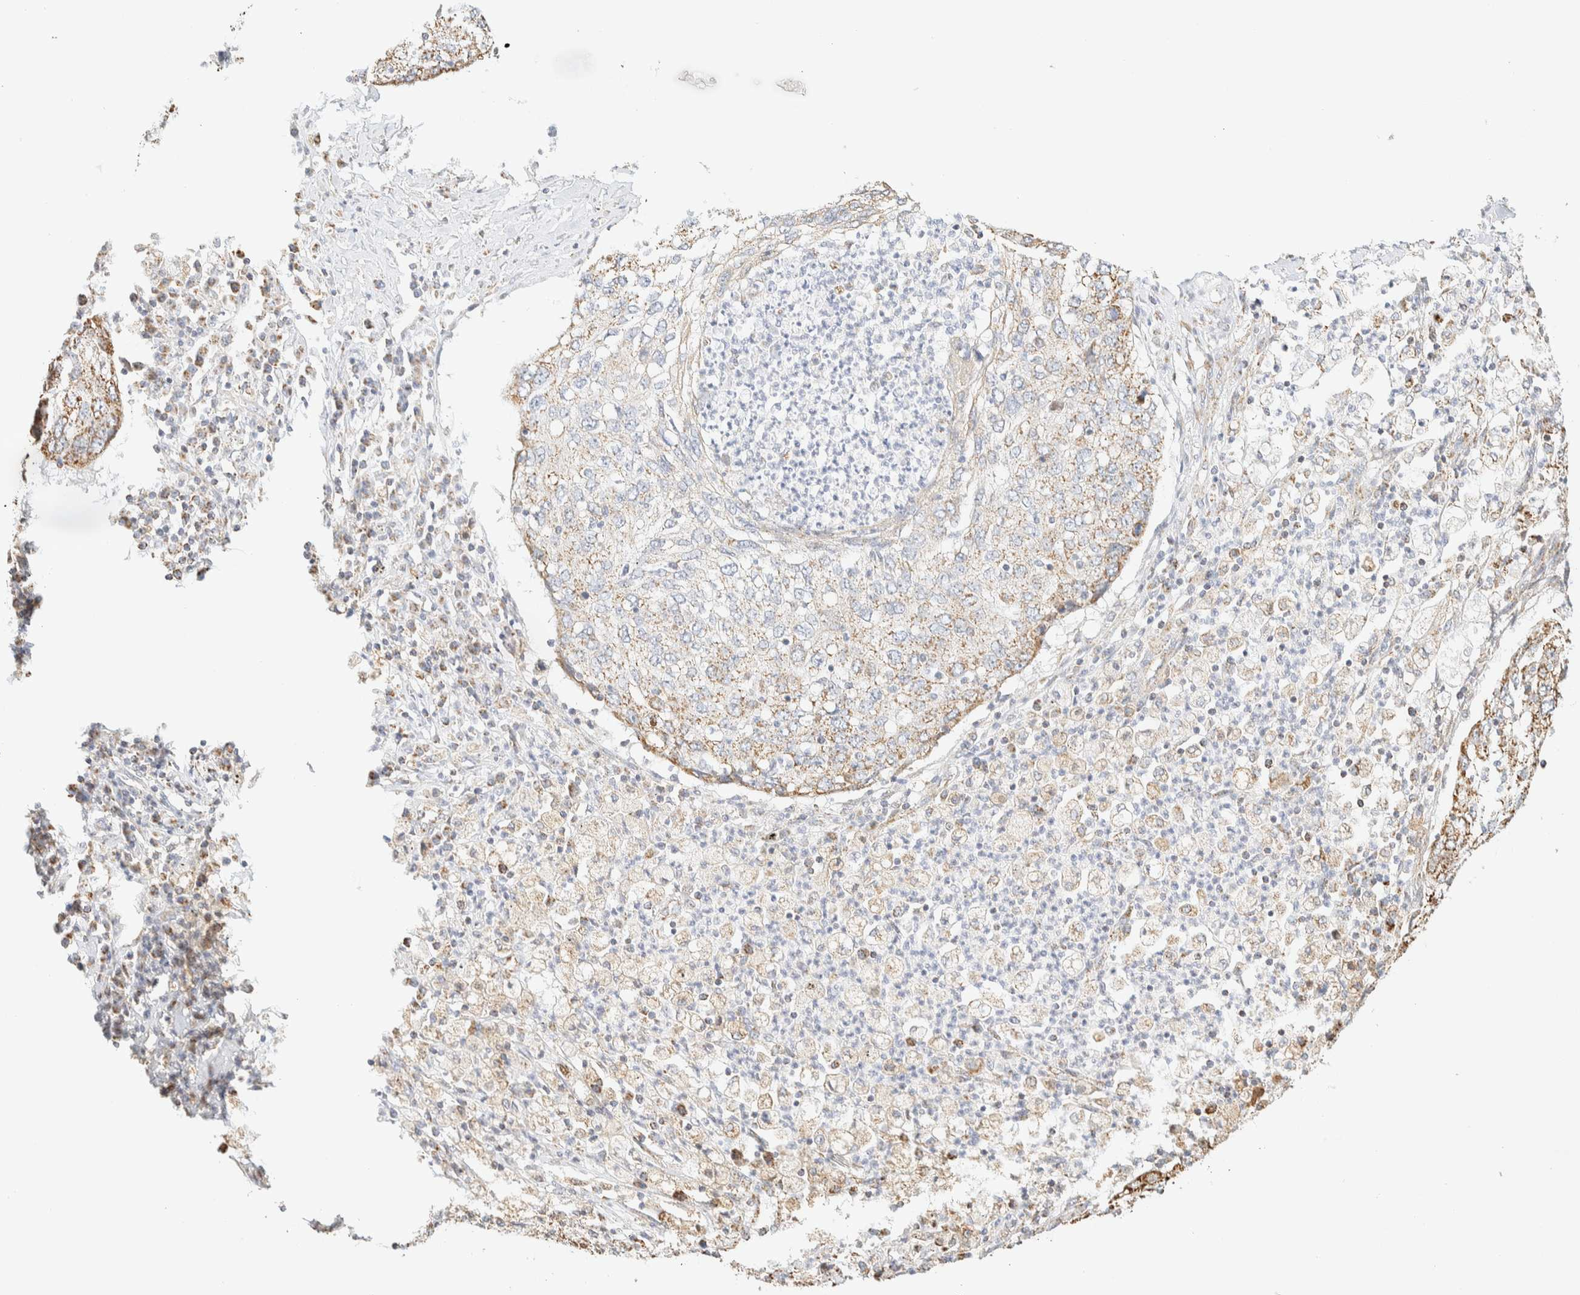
{"staining": {"intensity": "weak", "quantity": ">75%", "location": "cytoplasmic/membranous"}, "tissue": "lung cancer", "cell_type": "Tumor cells", "image_type": "cancer", "snomed": [{"axis": "morphology", "description": "Squamous cell carcinoma, NOS"}, {"axis": "topography", "description": "Lung"}], "caption": "Protein staining displays weak cytoplasmic/membranous expression in approximately >75% of tumor cells in lung cancer (squamous cell carcinoma). (Brightfield microscopy of DAB IHC at high magnification).", "gene": "APBB2", "patient": {"sex": "female", "age": 63}}